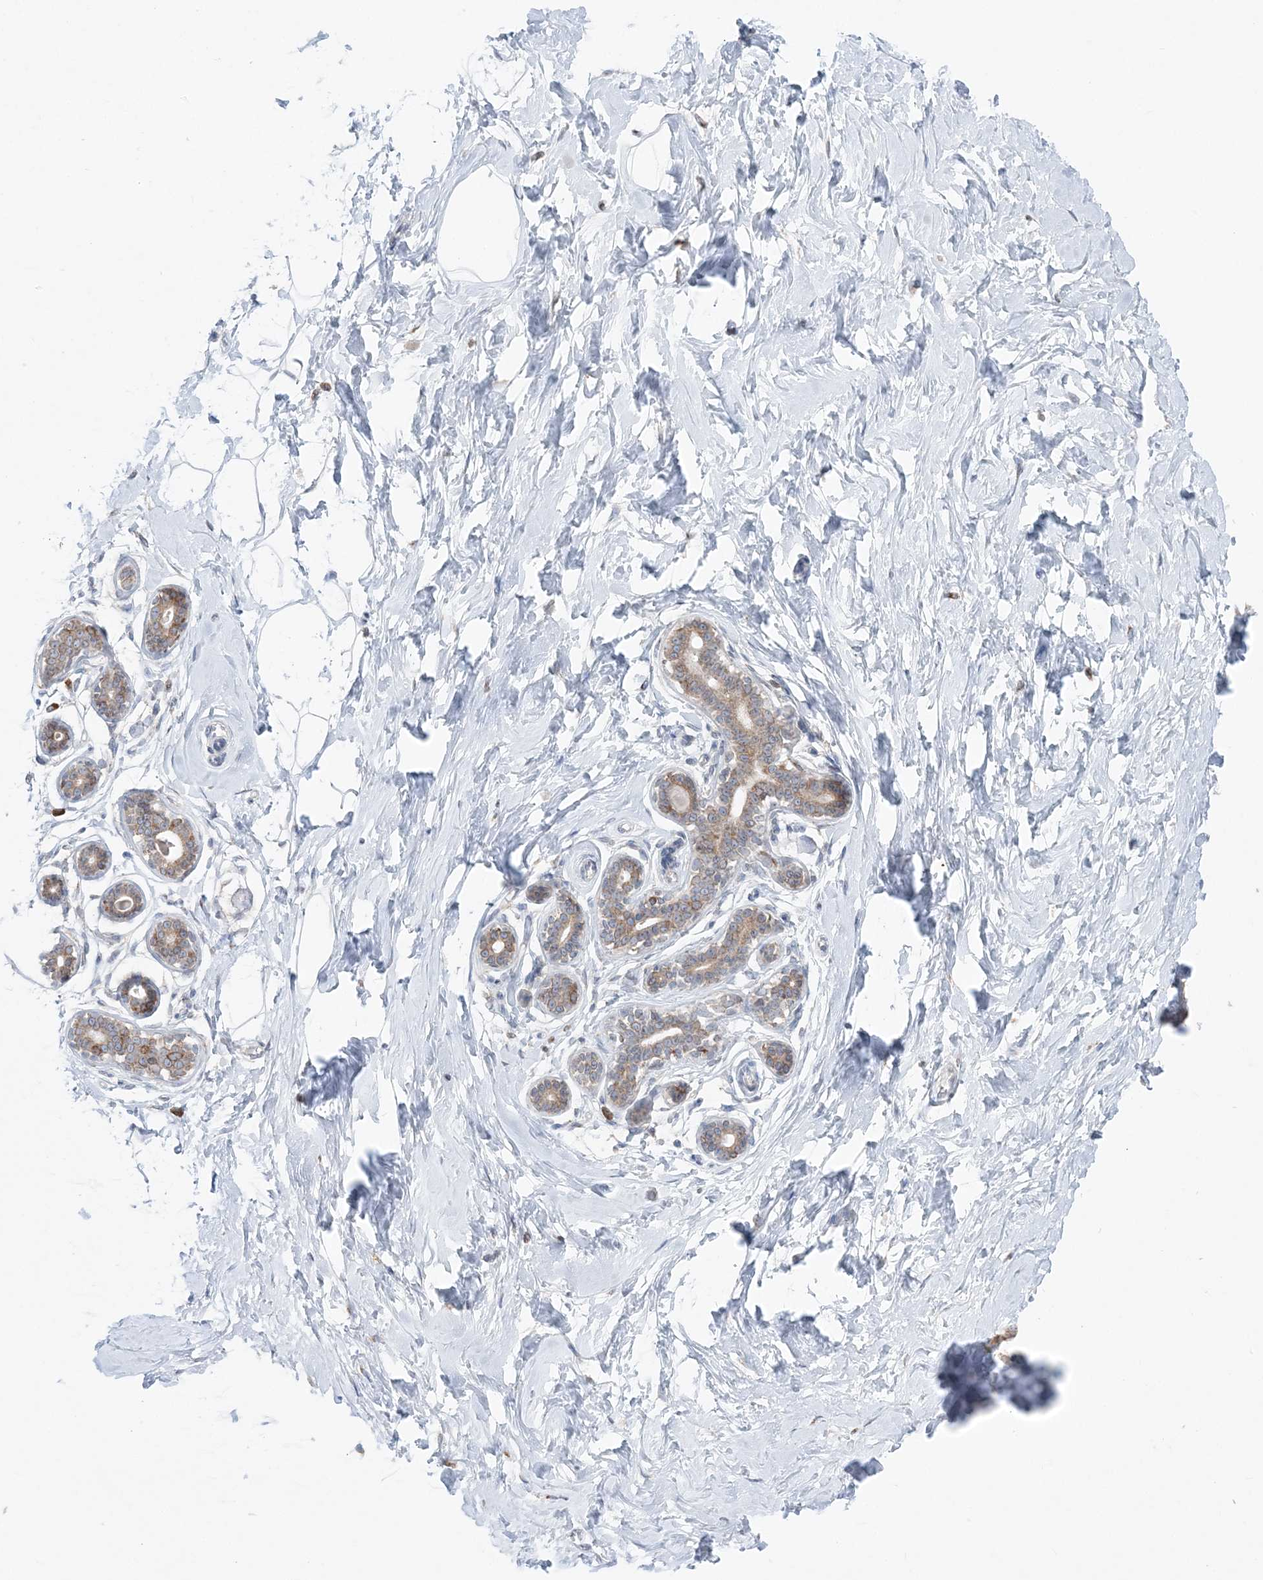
{"staining": {"intensity": "negative", "quantity": "none", "location": "none"}, "tissue": "breast", "cell_type": "Adipocytes", "image_type": "normal", "snomed": [{"axis": "morphology", "description": "Normal tissue, NOS"}, {"axis": "morphology", "description": "Adenoma, NOS"}, {"axis": "topography", "description": "Breast"}], "caption": "Adipocytes show no significant protein positivity in benign breast. Nuclei are stained in blue.", "gene": "TMED10", "patient": {"sex": "female", "age": 23}}